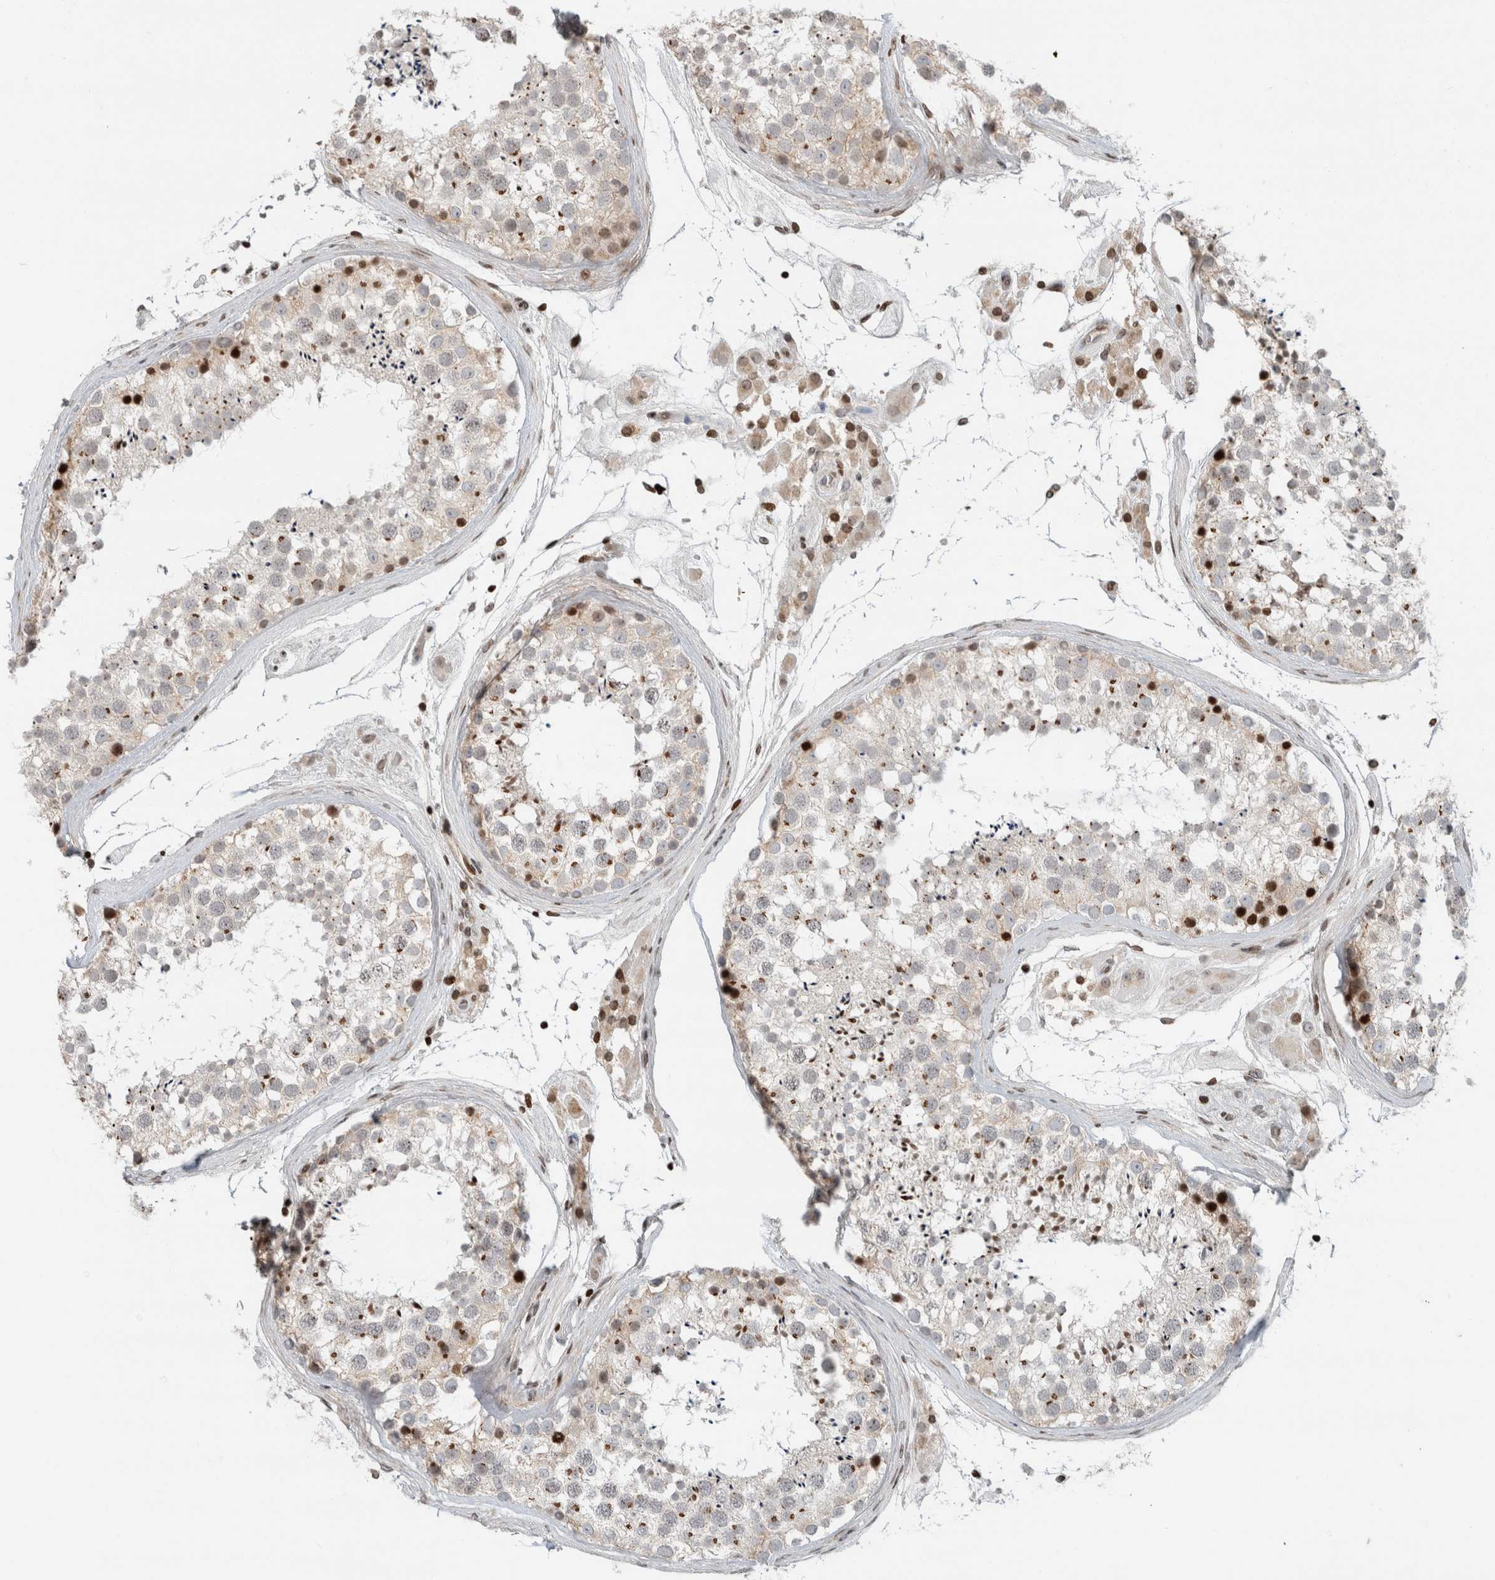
{"staining": {"intensity": "moderate", "quantity": "25%-75%", "location": "cytoplasmic/membranous,nuclear"}, "tissue": "testis", "cell_type": "Cells in seminiferous ducts", "image_type": "normal", "snomed": [{"axis": "morphology", "description": "Normal tissue, NOS"}, {"axis": "topography", "description": "Testis"}], "caption": "Testis stained with IHC shows moderate cytoplasmic/membranous,nuclear staining in about 25%-75% of cells in seminiferous ducts. (DAB (3,3'-diaminobenzidine) IHC, brown staining for protein, blue staining for nuclei).", "gene": "GINS4", "patient": {"sex": "male", "age": 46}}